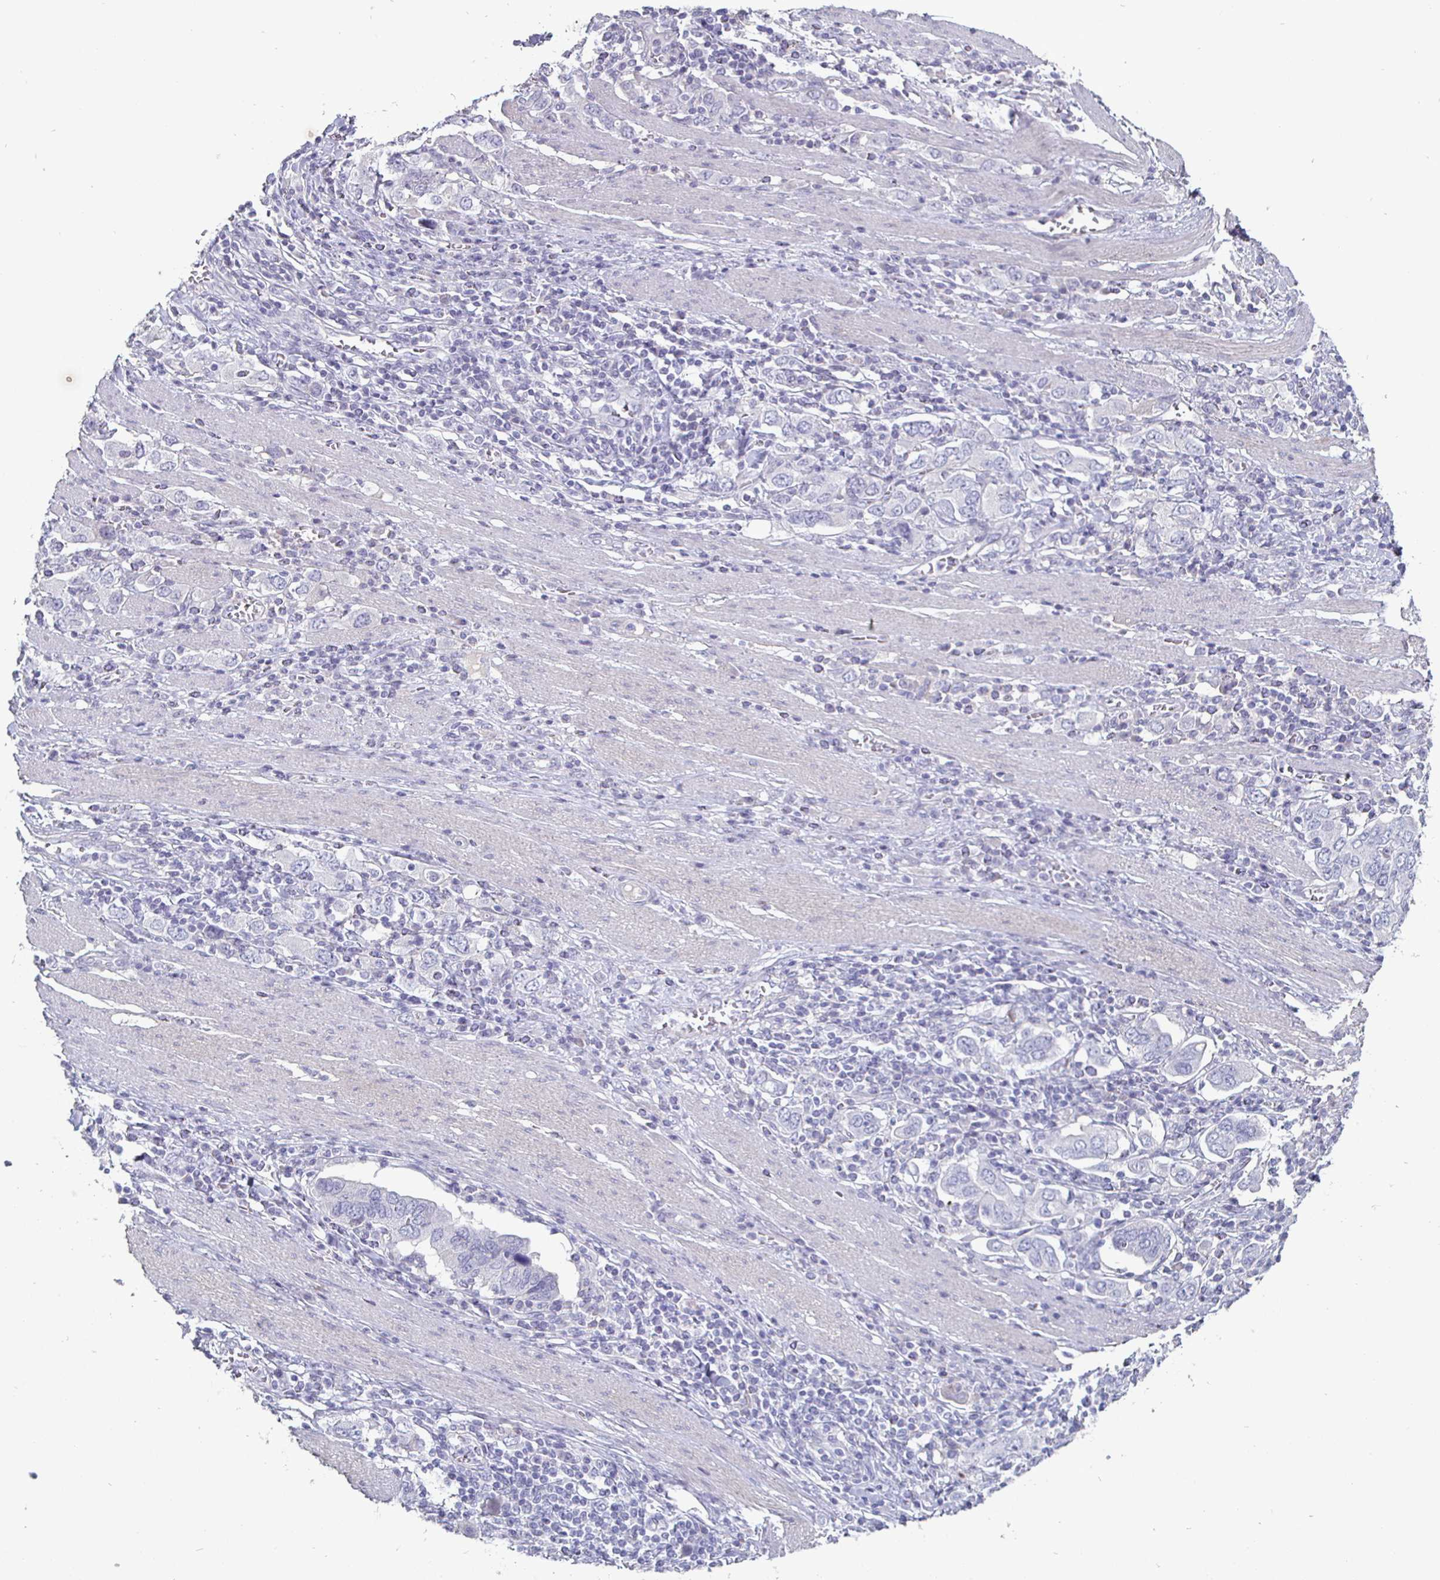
{"staining": {"intensity": "negative", "quantity": "none", "location": "none"}, "tissue": "stomach cancer", "cell_type": "Tumor cells", "image_type": "cancer", "snomed": [{"axis": "morphology", "description": "Adenocarcinoma, NOS"}, {"axis": "topography", "description": "Stomach, upper"}, {"axis": "topography", "description": "Stomach"}], "caption": "Photomicrograph shows no significant protein staining in tumor cells of stomach adenocarcinoma. Nuclei are stained in blue.", "gene": "ENPP1", "patient": {"sex": "male", "age": 62}}